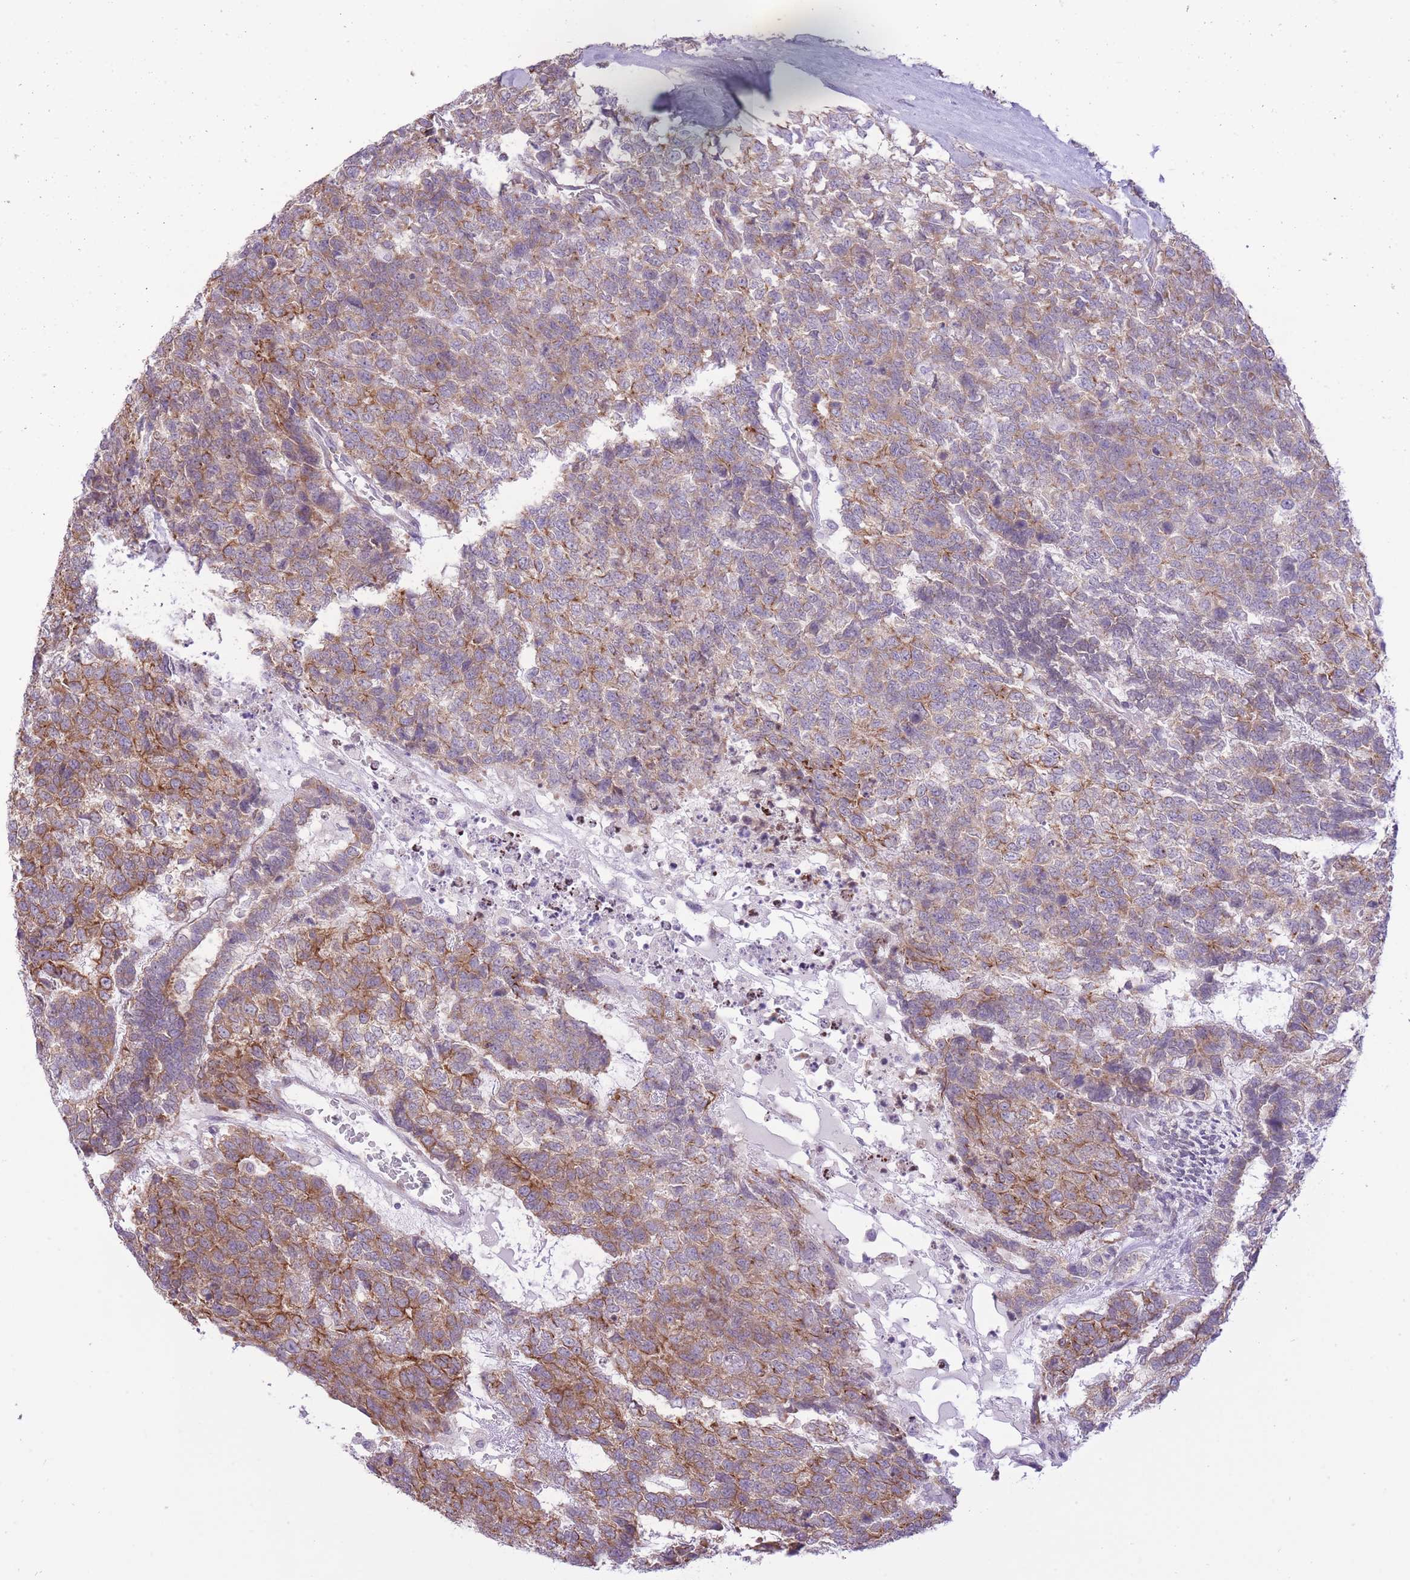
{"staining": {"intensity": "moderate", "quantity": ">75%", "location": "cytoplasmic/membranous"}, "tissue": "testis cancer", "cell_type": "Tumor cells", "image_type": "cancer", "snomed": [{"axis": "morphology", "description": "Carcinoma, Embryonal, NOS"}, {"axis": "topography", "description": "Testis"}], "caption": "About >75% of tumor cells in human testis cancer (embryonal carcinoma) show moderate cytoplasmic/membranous protein staining as visualized by brown immunohistochemical staining.", "gene": "ZNF501", "patient": {"sex": "male", "age": 23}}